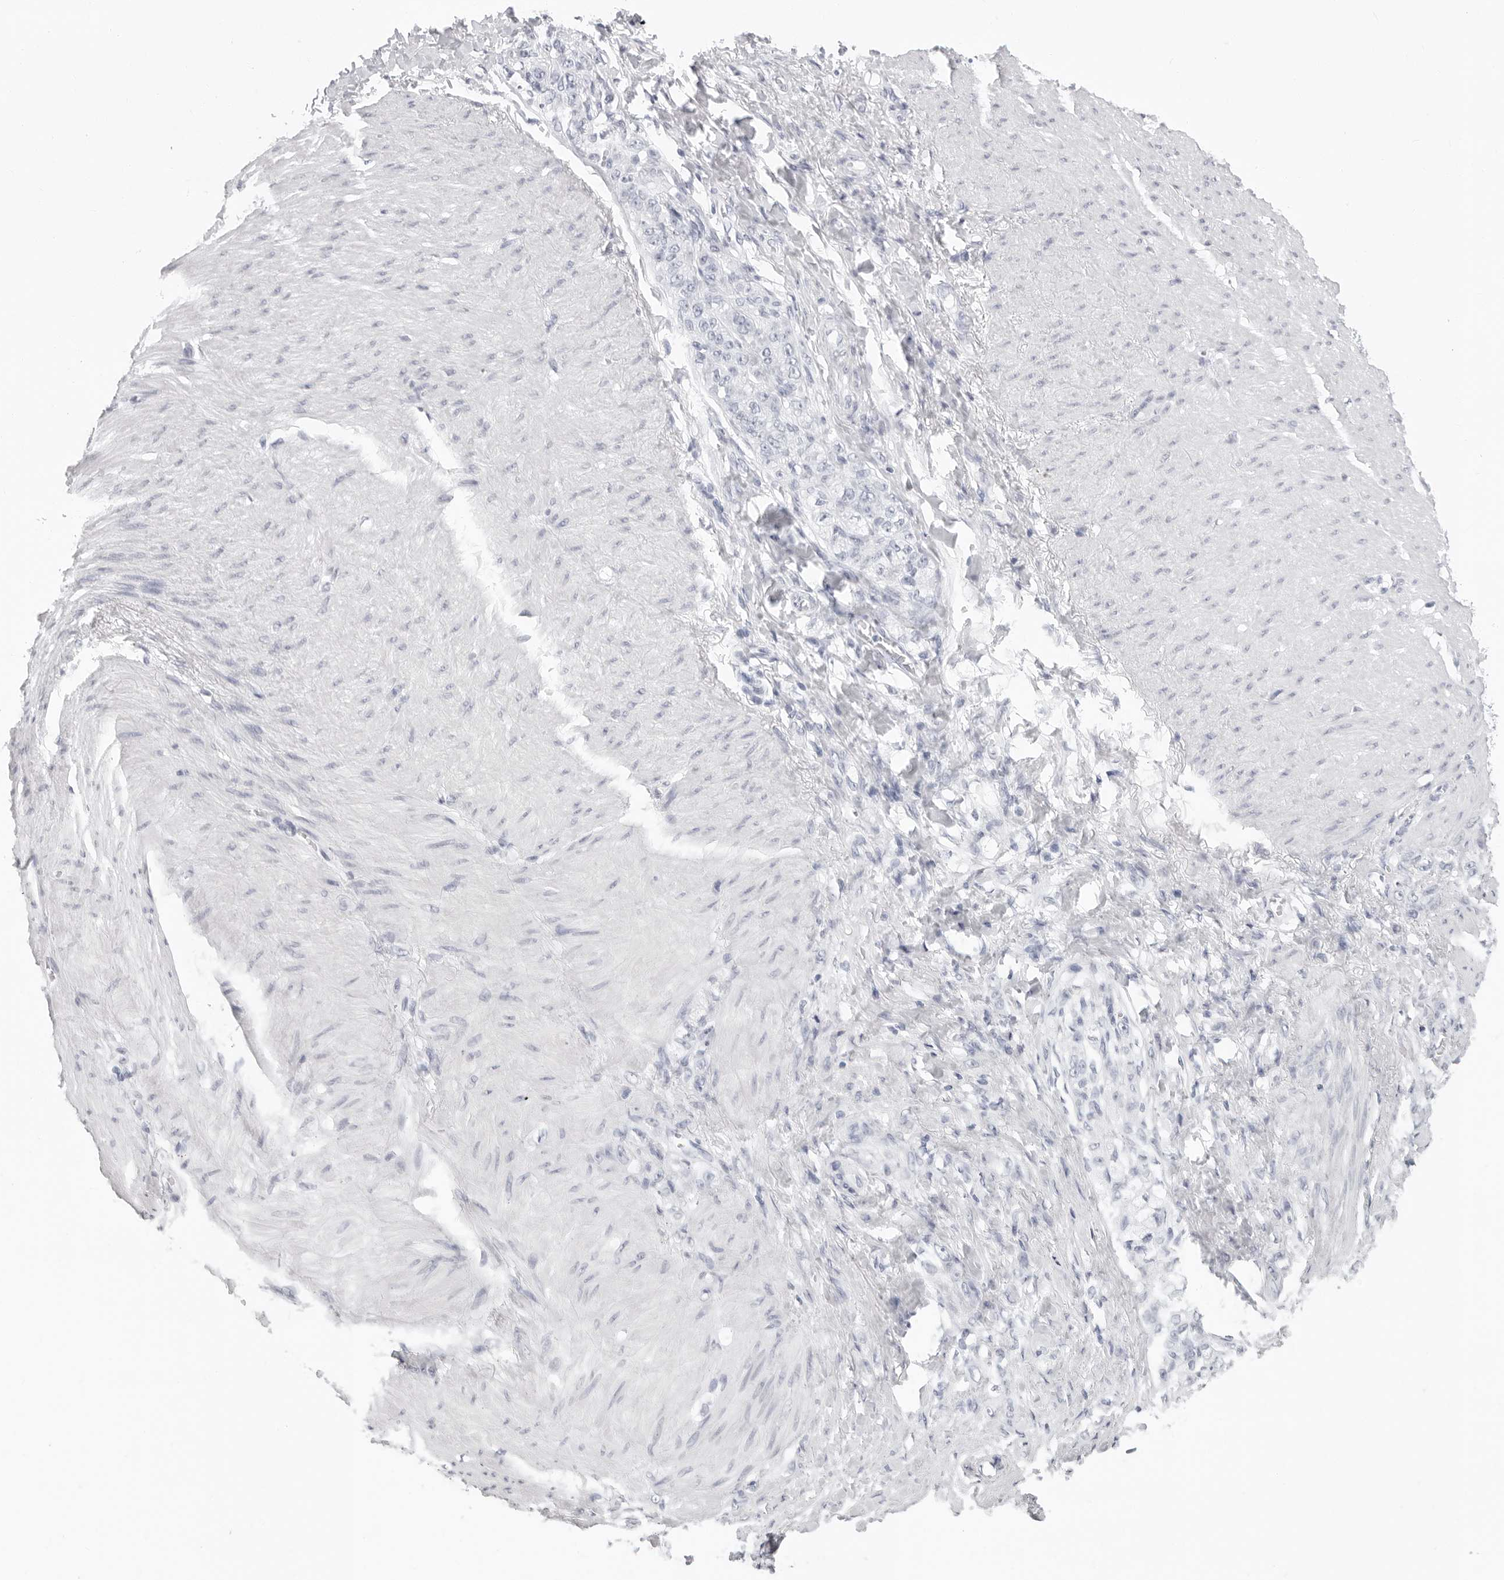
{"staining": {"intensity": "negative", "quantity": "none", "location": "none"}, "tissue": "stomach cancer", "cell_type": "Tumor cells", "image_type": "cancer", "snomed": [{"axis": "morphology", "description": "Normal tissue, NOS"}, {"axis": "morphology", "description": "Adenocarcinoma, NOS"}, {"axis": "topography", "description": "Stomach"}], "caption": "This image is of stomach adenocarcinoma stained with immunohistochemistry (IHC) to label a protein in brown with the nuclei are counter-stained blue. There is no expression in tumor cells.", "gene": "AGMAT", "patient": {"sex": "male", "age": 82}}